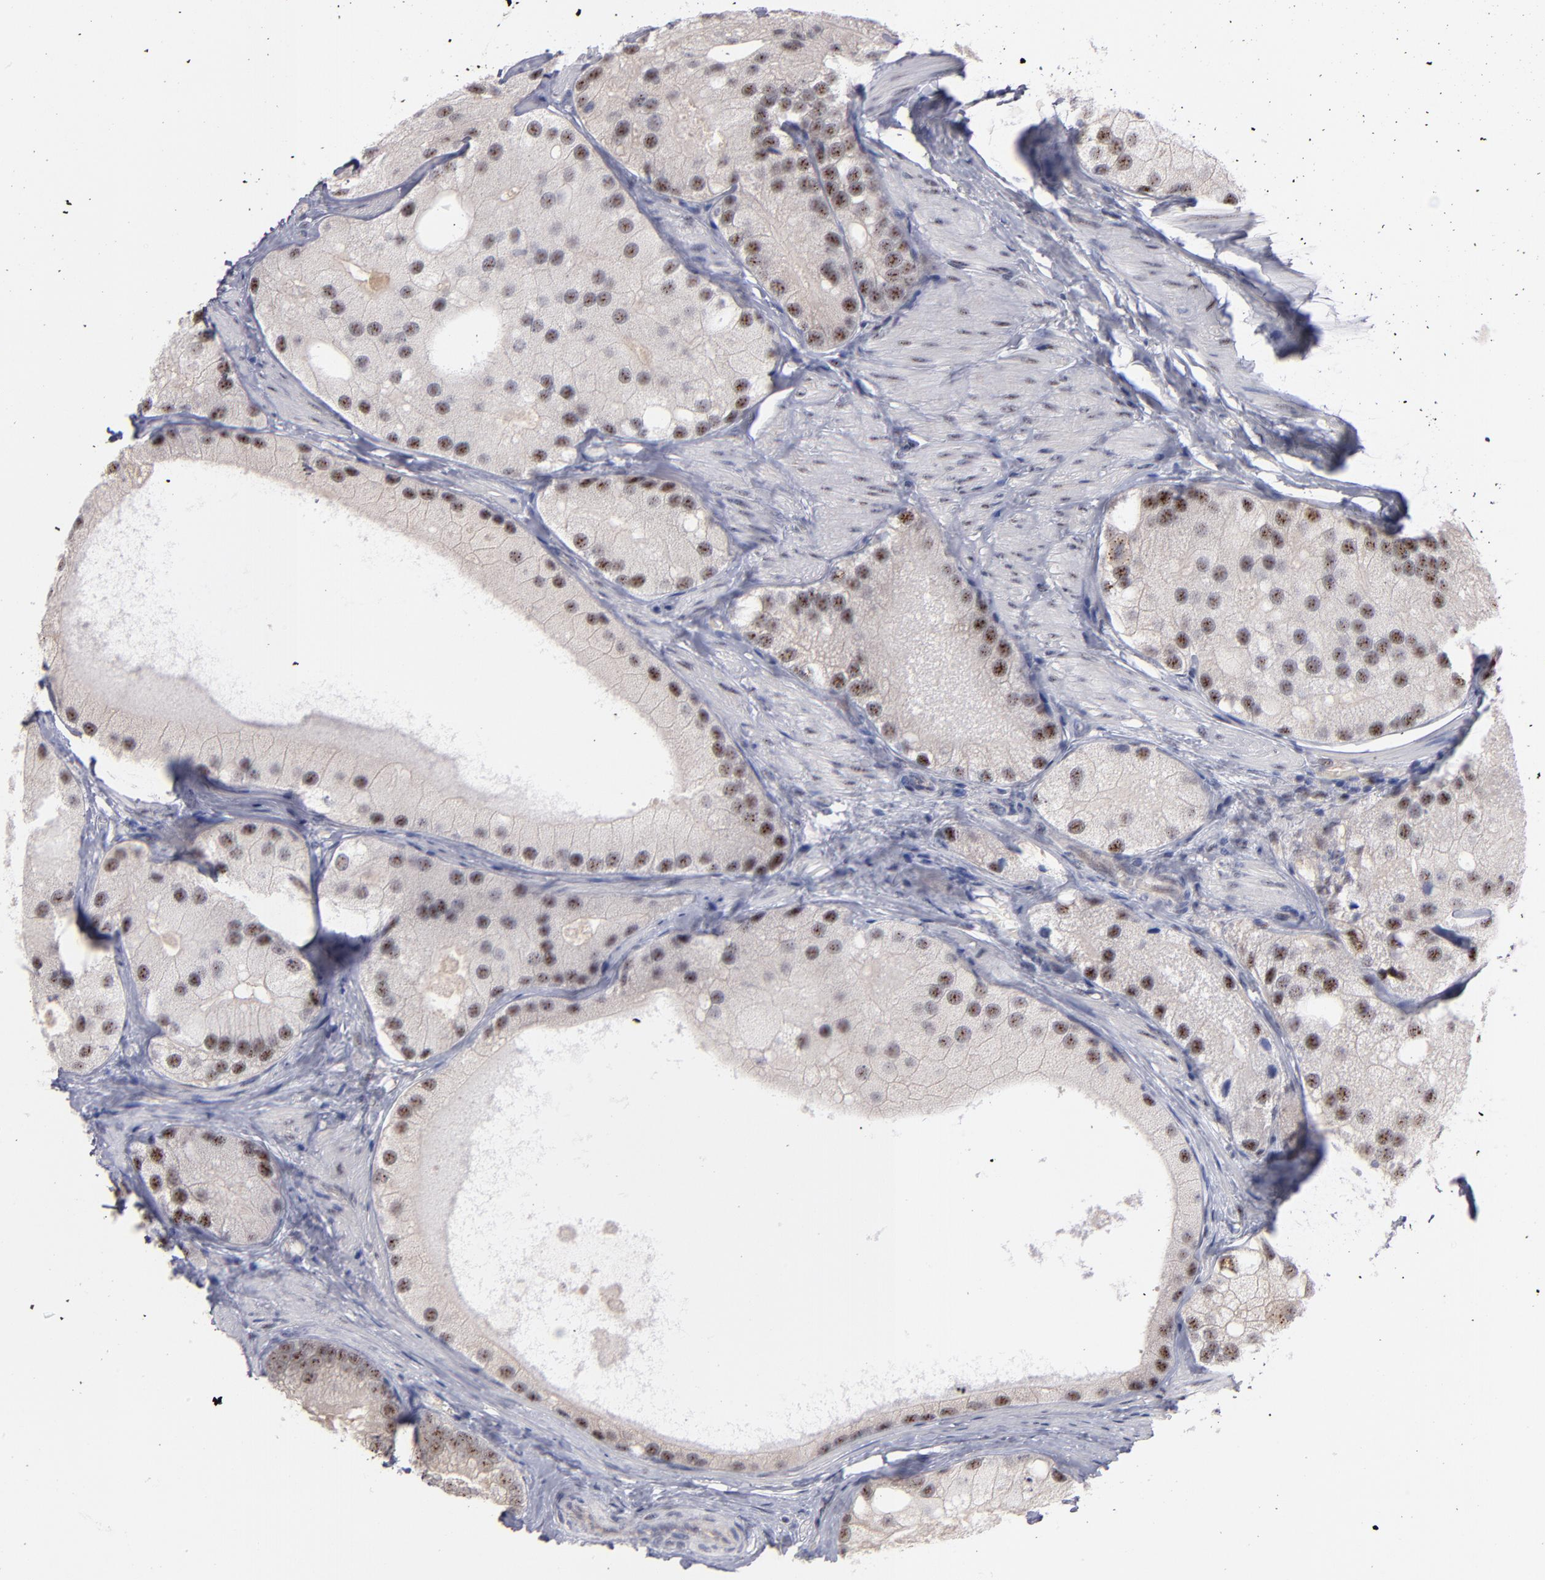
{"staining": {"intensity": "moderate", "quantity": "25%-75%", "location": "nuclear"}, "tissue": "prostate cancer", "cell_type": "Tumor cells", "image_type": "cancer", "snomed": [{"axis": "morphology", "description": "Adenocarcinoma, Low grade"}, {"axis": "topography", "description": "Prostate"}], "caption": "This is a micrograph of immunohistochemistry (IHC) staining of prostate cancer, which shows moderate positivity in the nuclear of tumor cells.", "gene": "RAF1", "patient": {"sex": "male", "age": 69}}